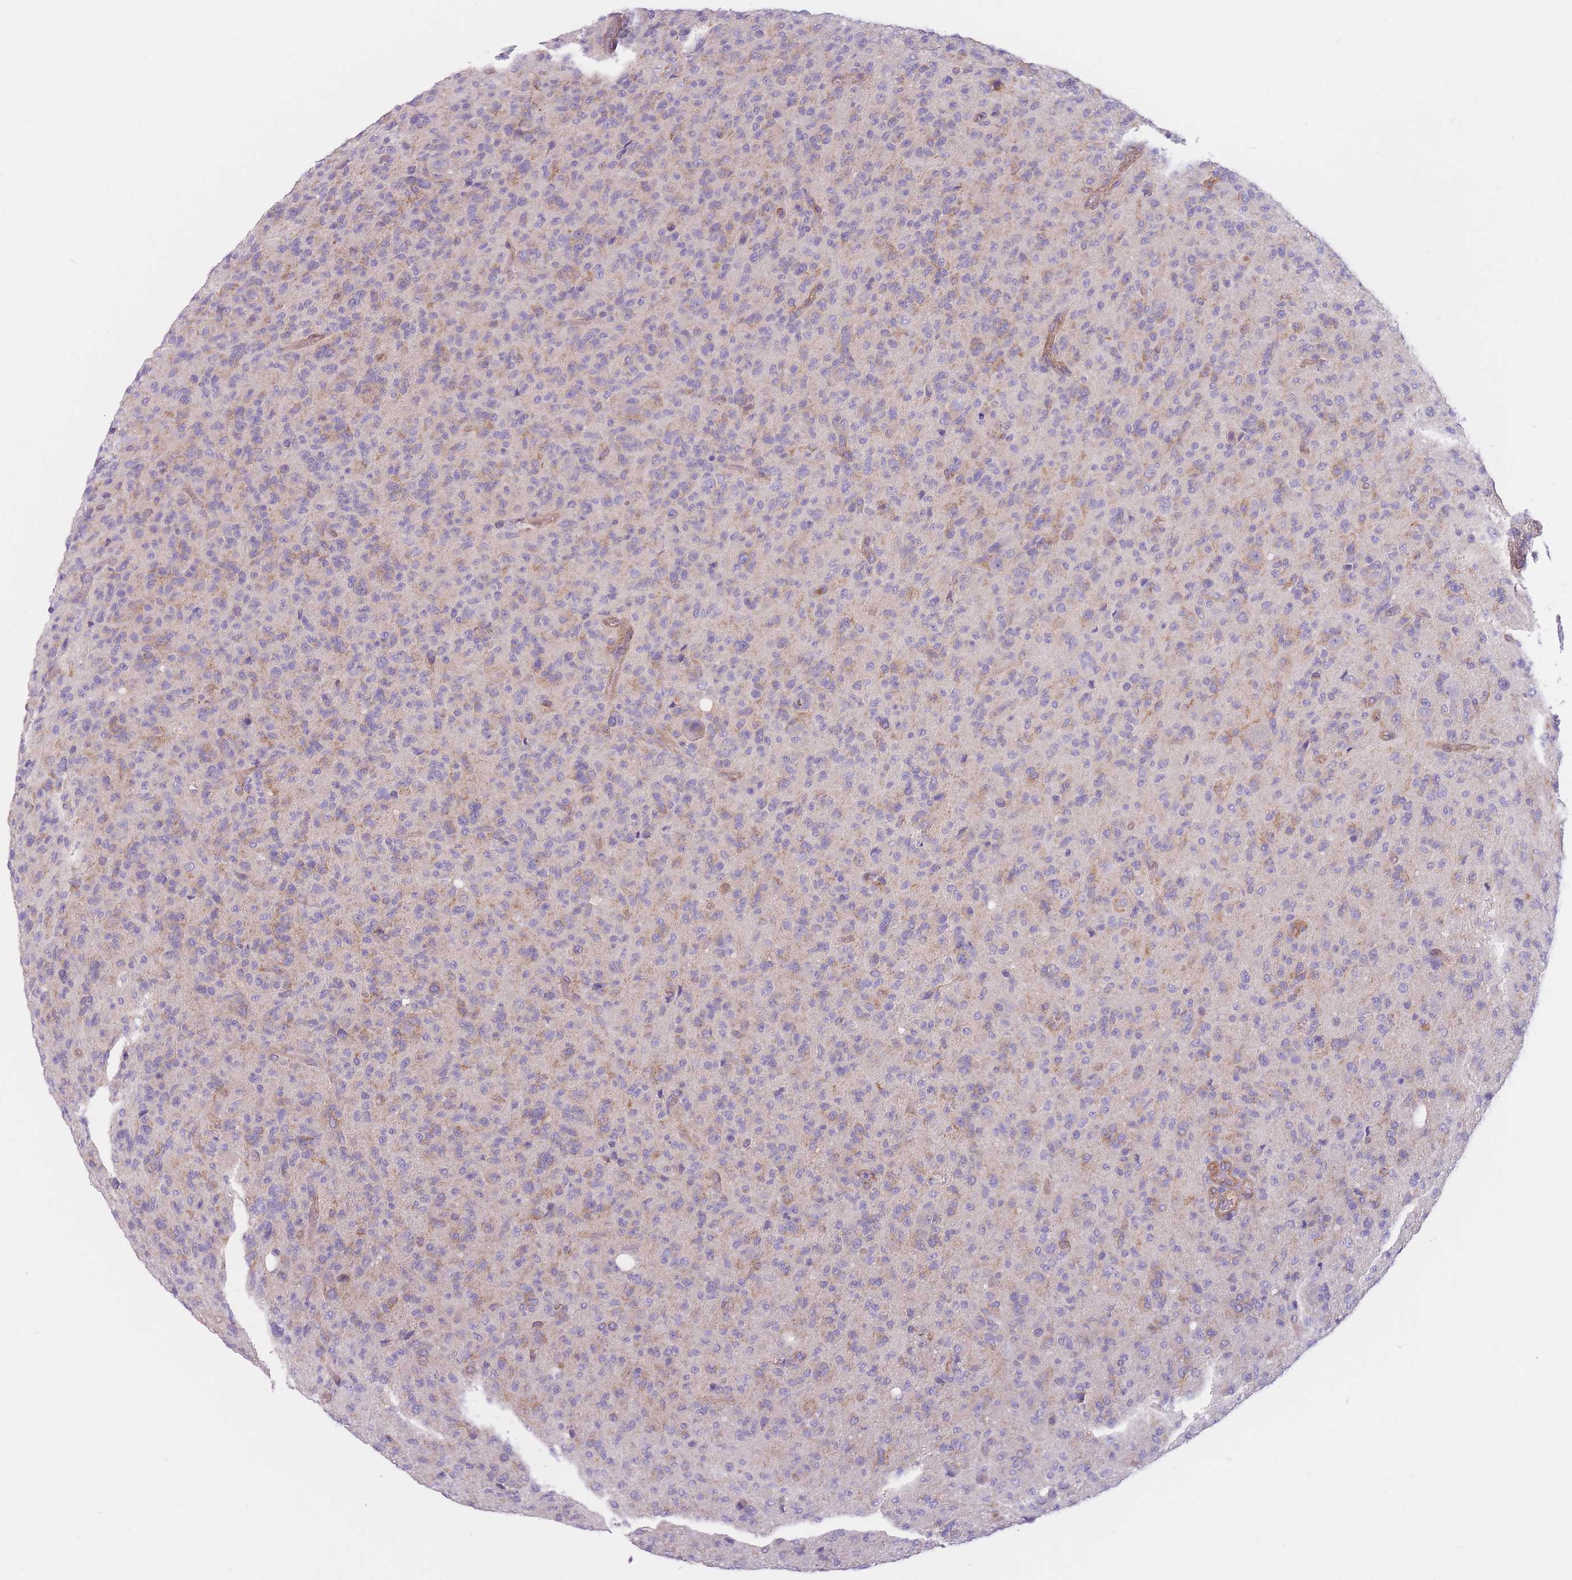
{"staining": {"intensity": "weak", "quantity": "<25%", "location": "cytoplasmic/membranous"}, "tissue": "glioma", "cell_type": "Tumor cells", "image_type": "cancer", "snomed": [{"axis": "morphology", "description": "Glioma, malignant, High grade"}, {"axis": "topography", "description": "Brain"}], "caption": "The histopathology image exhibits no staining of tumor cells in glioma.", "gene": "SERPINB3", "patient": {"sex": "female", "age": 57}}